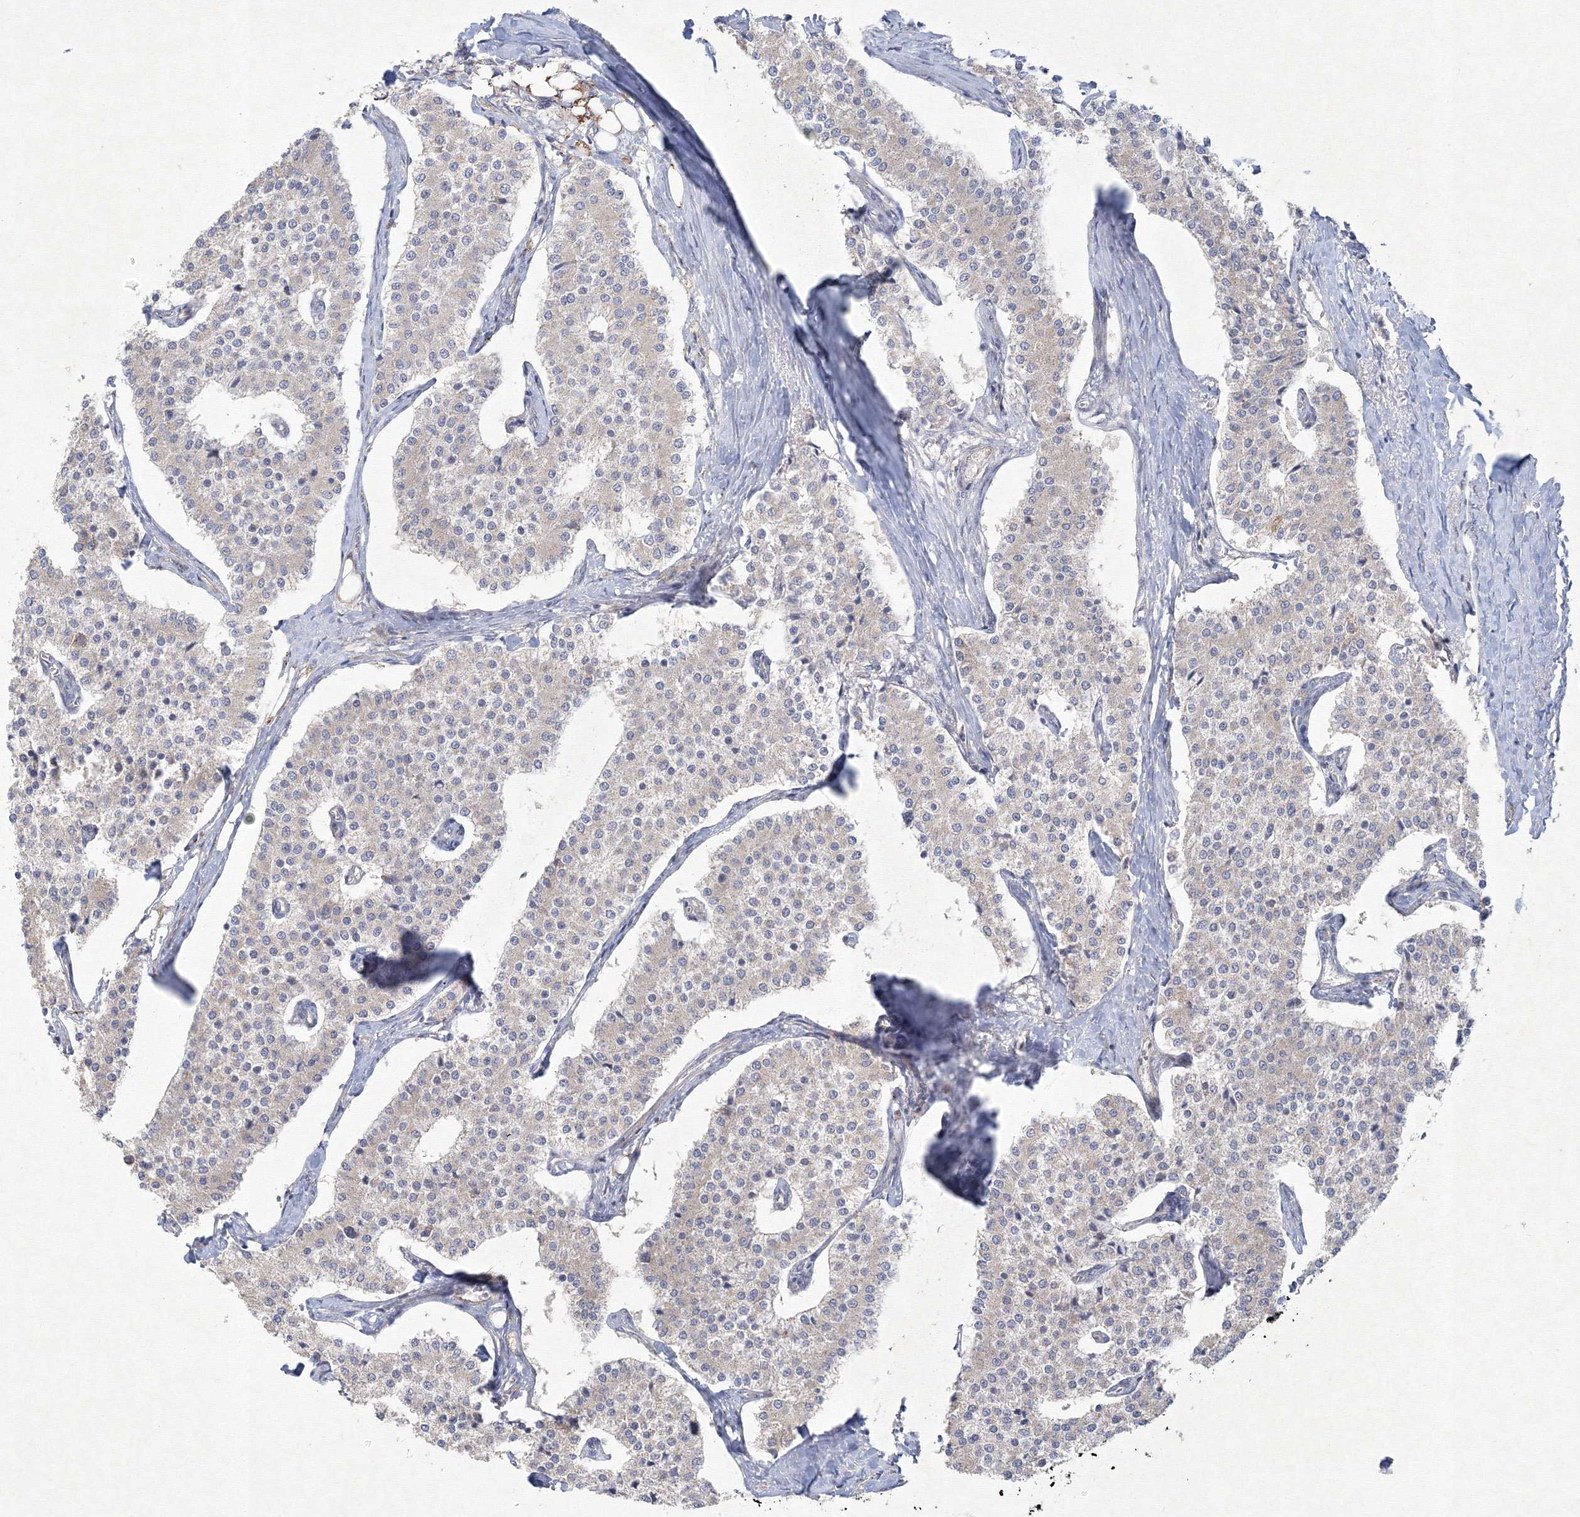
{"staining": {"intensity": "weak", "quantity": "<25%", "location": "cytoplasmic/membranous"}, "tissue": "carcinoid", "cell_type": "Tumor cells", "image_type": "cancer", "snomed": [{"axis": "morphology", "description": "Carcinoid, malignant, NOS"}, {"axis": "topography", "description": "Colon"}], "caption": "The immunohistochemistry (IHC) image has no significant expression in tumor cells of carcinoid tissue.", "gene": "WDR49", "patient": {"sex": "female", "age": 52}}